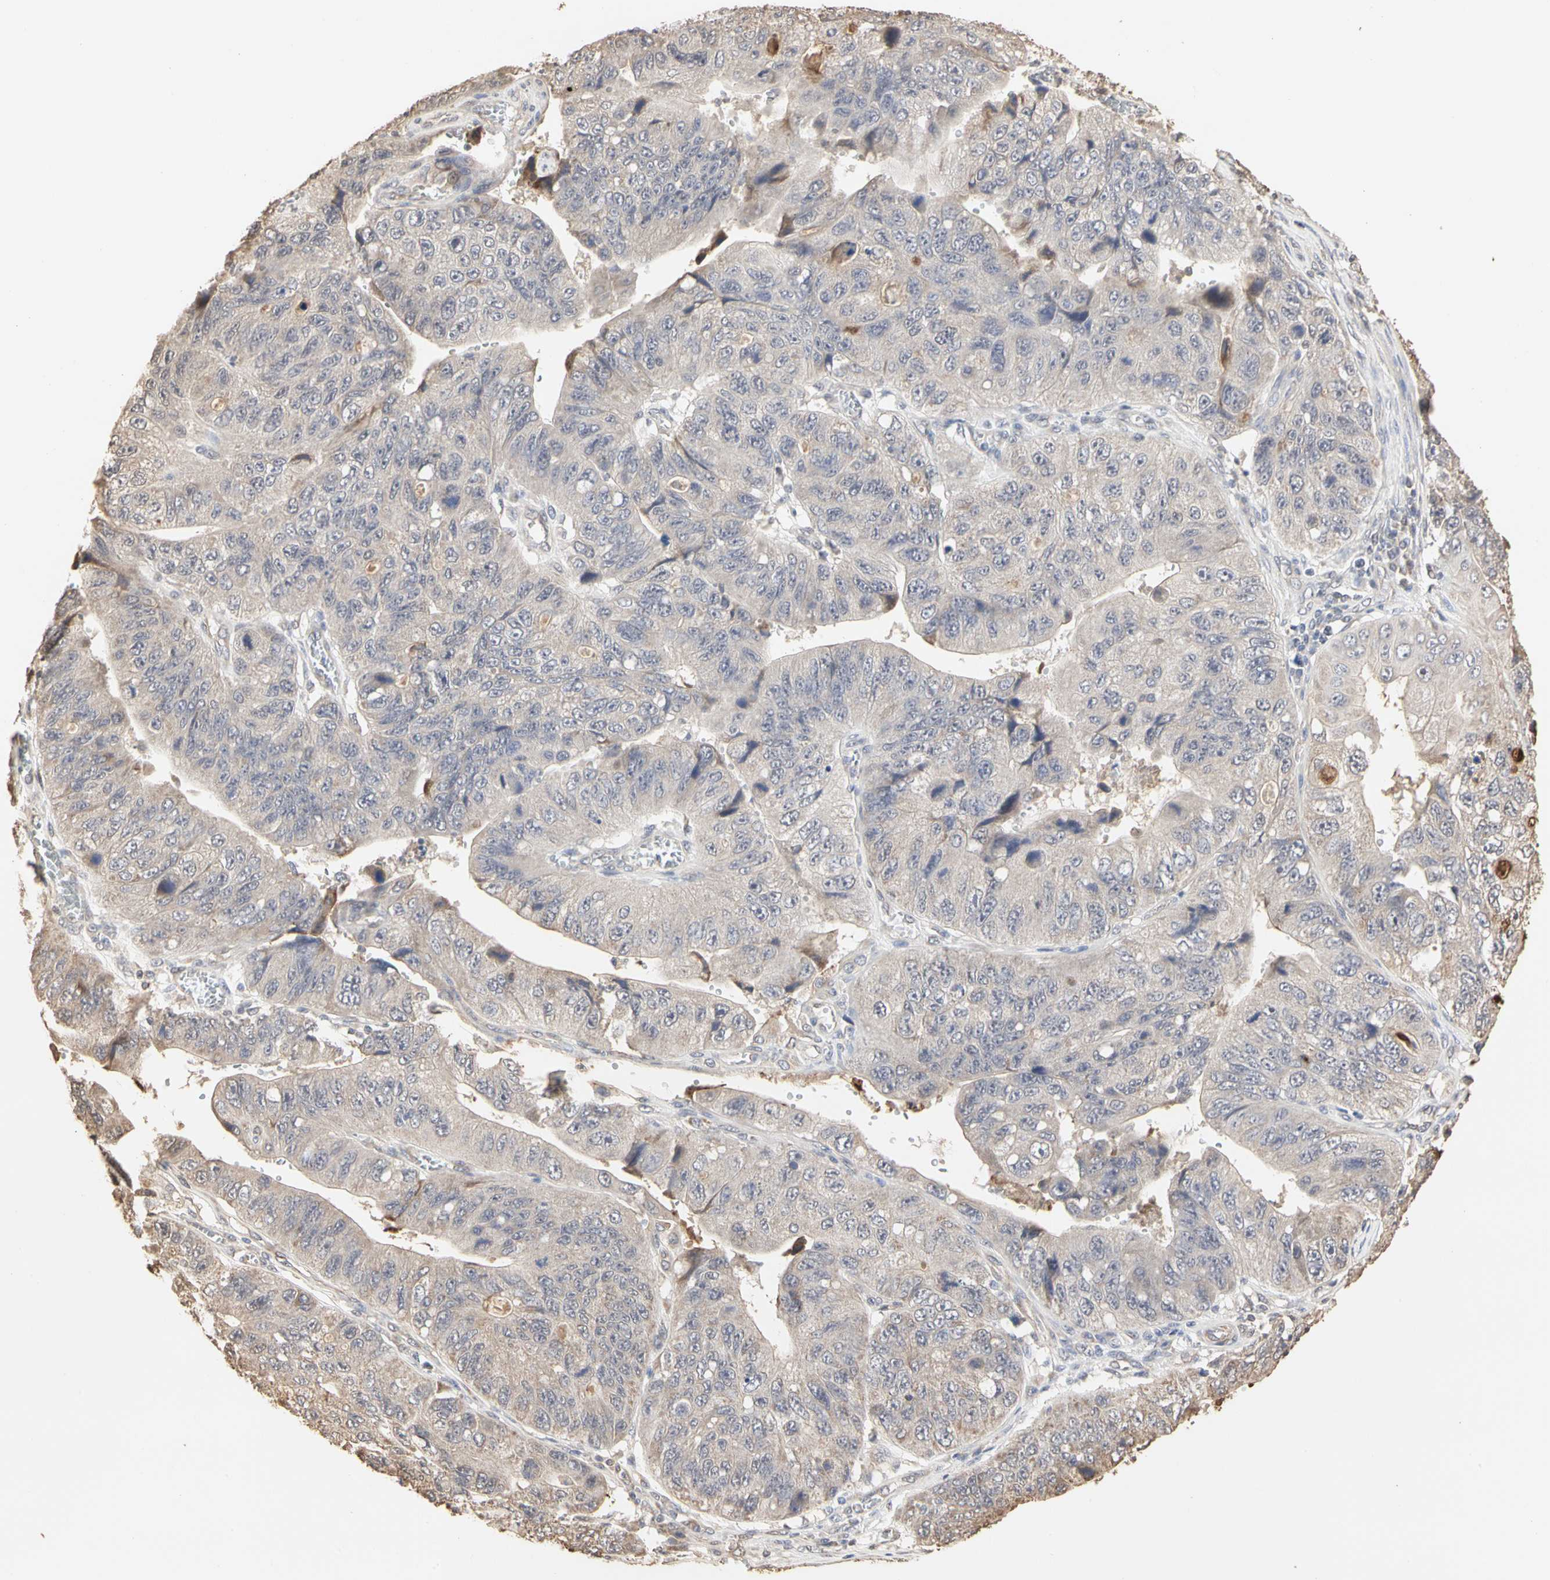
{"staining": {"intensity": "weak", "quantity": ">75%", "location": "cytoplasmic/membranous"}, "tissue": "stomach cancer", "cell_type": "Tumor cells", "image_type": "cancer", "snomed": [{"axis": "morphology", "description": "Adenocarcinoma, NOS"}, {"axis": "topography", "description": "Stomach"}], "caption": "IHC (DAB (3,3'-diaminobenzidine)) staining of stomach cancer (adenocarcinoma) reveals weak cytoplasmic/membranous protein expression in approximately >75% of tumor cells.", "gene": "TAOK1", "patient": {"sex": "male", "age": 59}}